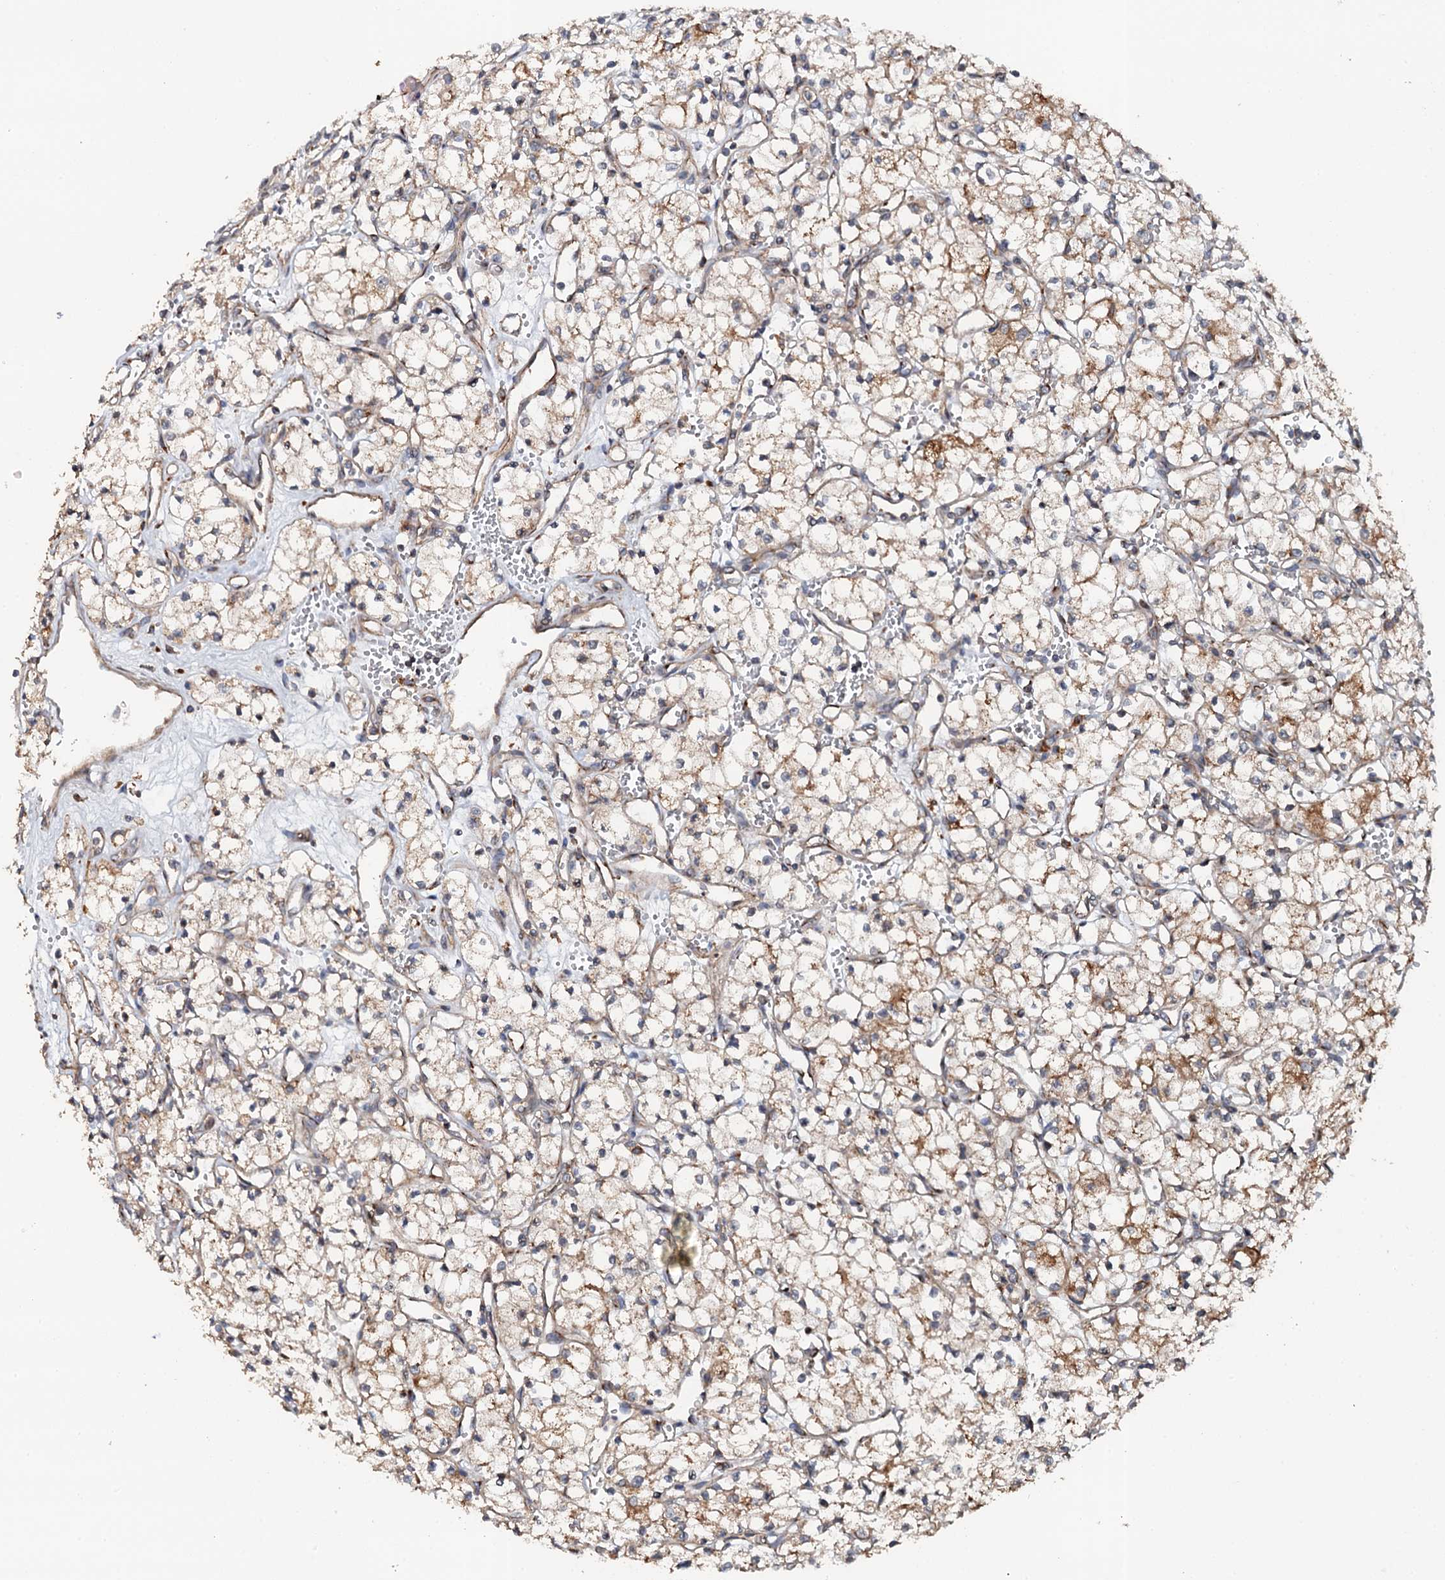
{"staining": {"intensity": "weak", "quantity": ">75%", "location": "cytoplasmic/membranous"}, "tissue": "renal cancer", "cell_type": "Tumor cells", "image_type": "cancer", "snomed": [{"axis": "morphology", "description": "Adenocarcinoma, NOS"}, {"axis": "topography", "description": "Kidney"}], "caption": "IHC of renal cancer reveals low levels of weak cytoplasmic/membranous positivity in about >75% of tumor cells. Immunohistochemistry stains the protein in brown and the nuclei are stained blue.", "gene": "GLCE", "patient": {"sex": "male", "age": 59}}